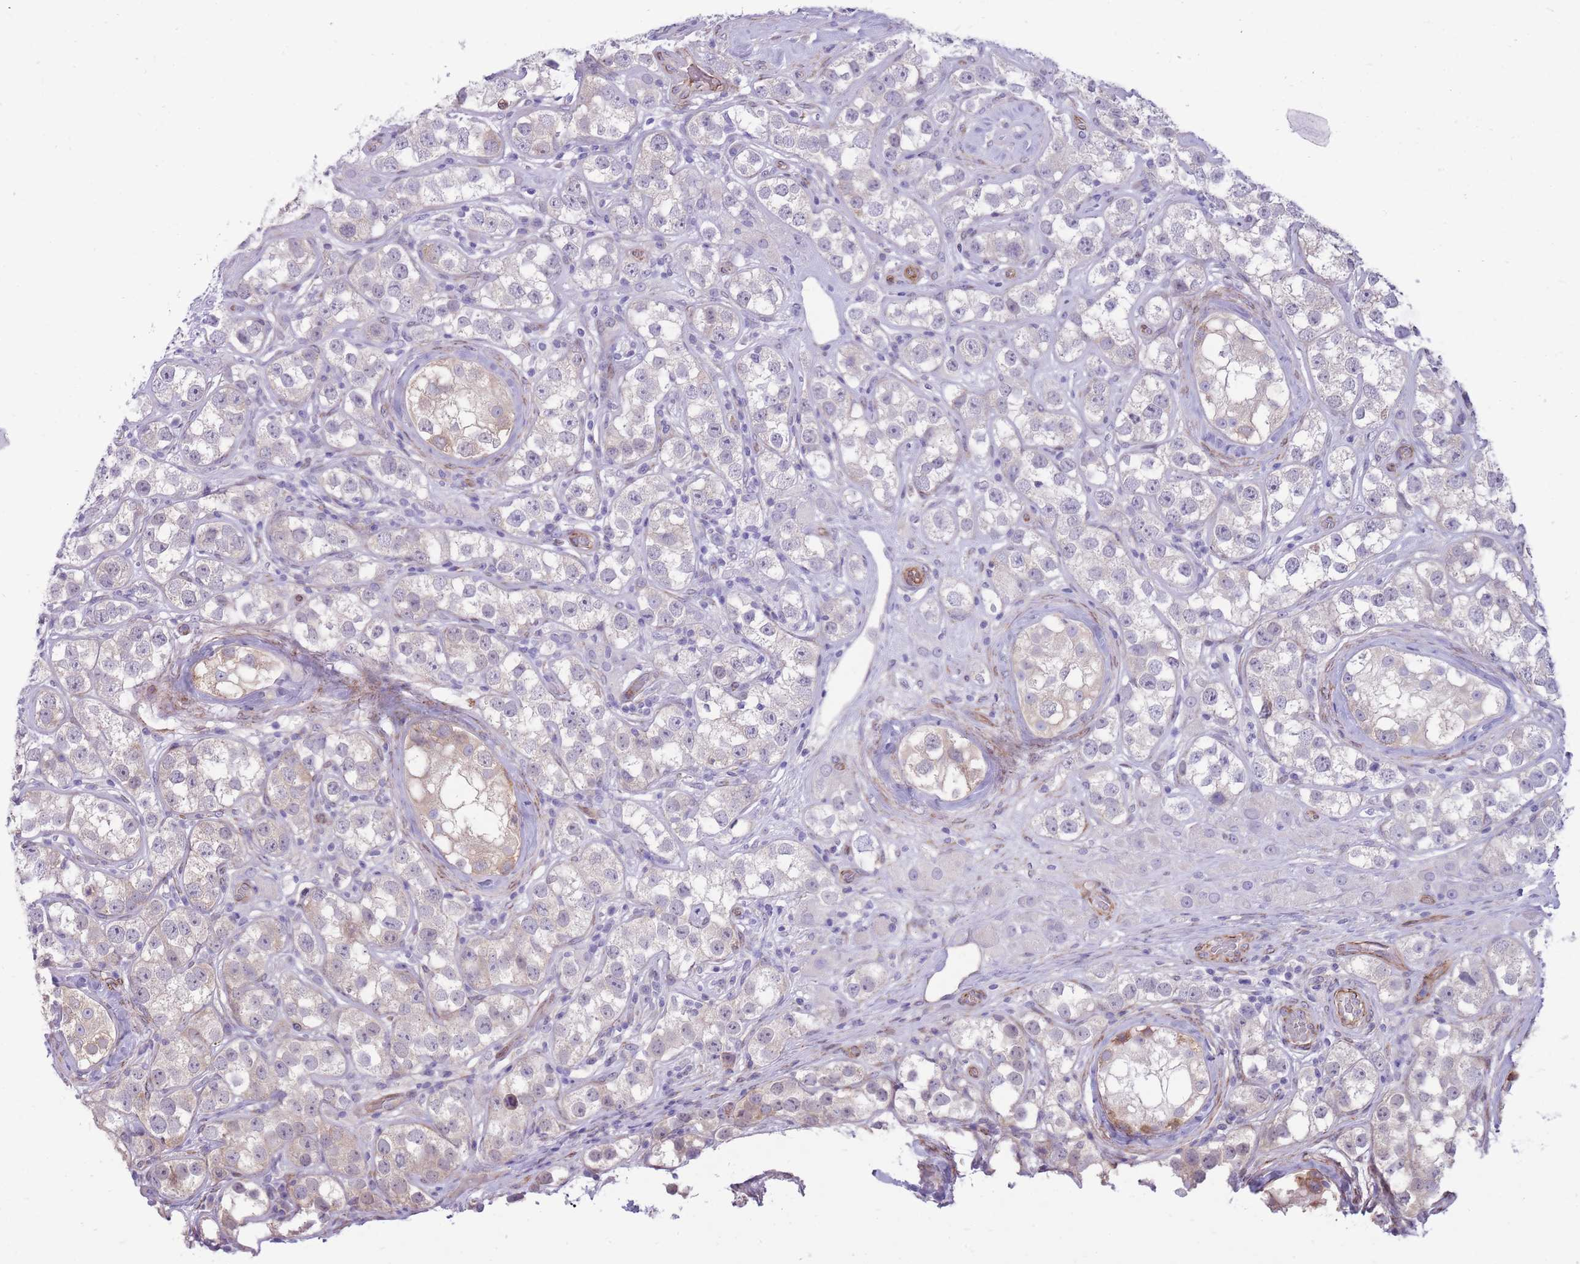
{"staining": {"intensity": "negative", "quantity": "none", "location": "none"}, "tissue": "testis cancer", "cell_type": "Tumor cells", "image_type": "cancer", "snomed": [{"axis": "morphology", "description": "Seminoma, NOS"}, {"axis": "topography", "description": "Testis"}], "caption": "DAB immunohistochemical staining of human testis cancer shows no significant expression in tumor cells. Nuclei are stained in blue.", "gene": "RGS11", "patient": {"sex": "male", "age": 28}}